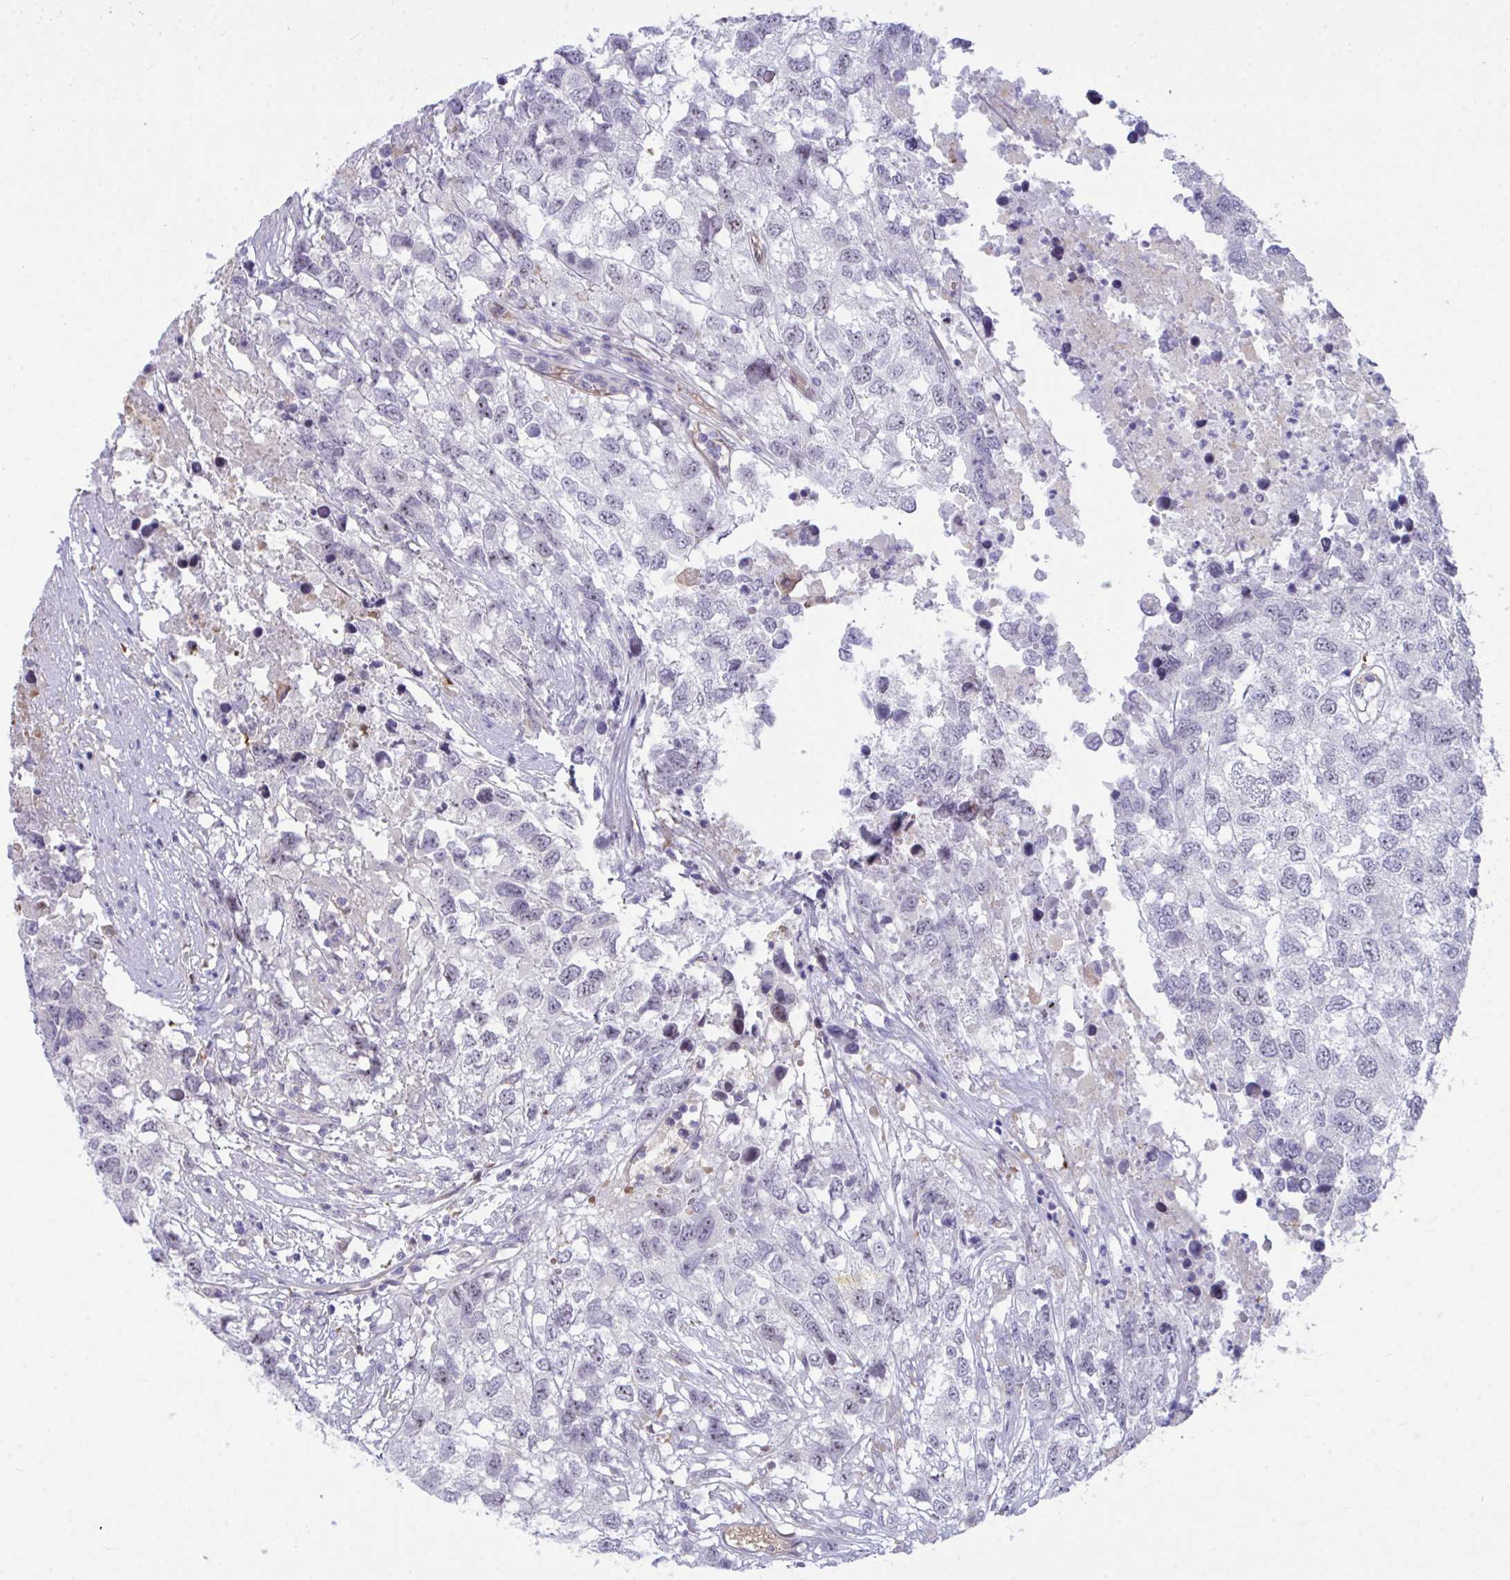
{"staining": {"intensity": "weak", "quantity": "<25%", "location": "nuclear"}, "tissue": "testis cancer", "cell_type": "Tumor cells", "image_type": "cancer", "snomed": [{"axis": "morphology", "description": "Carcinoma, Embryonal, NOS"}, {"axis": "topography", "description": "Testis"}], "caption": "The IHC image has no significant staining in tumor cells of testis cancer (embryonal carcinoma) tissue.", "gene": "CENPQ", "patient": {"sex": "male", "age": 83}}